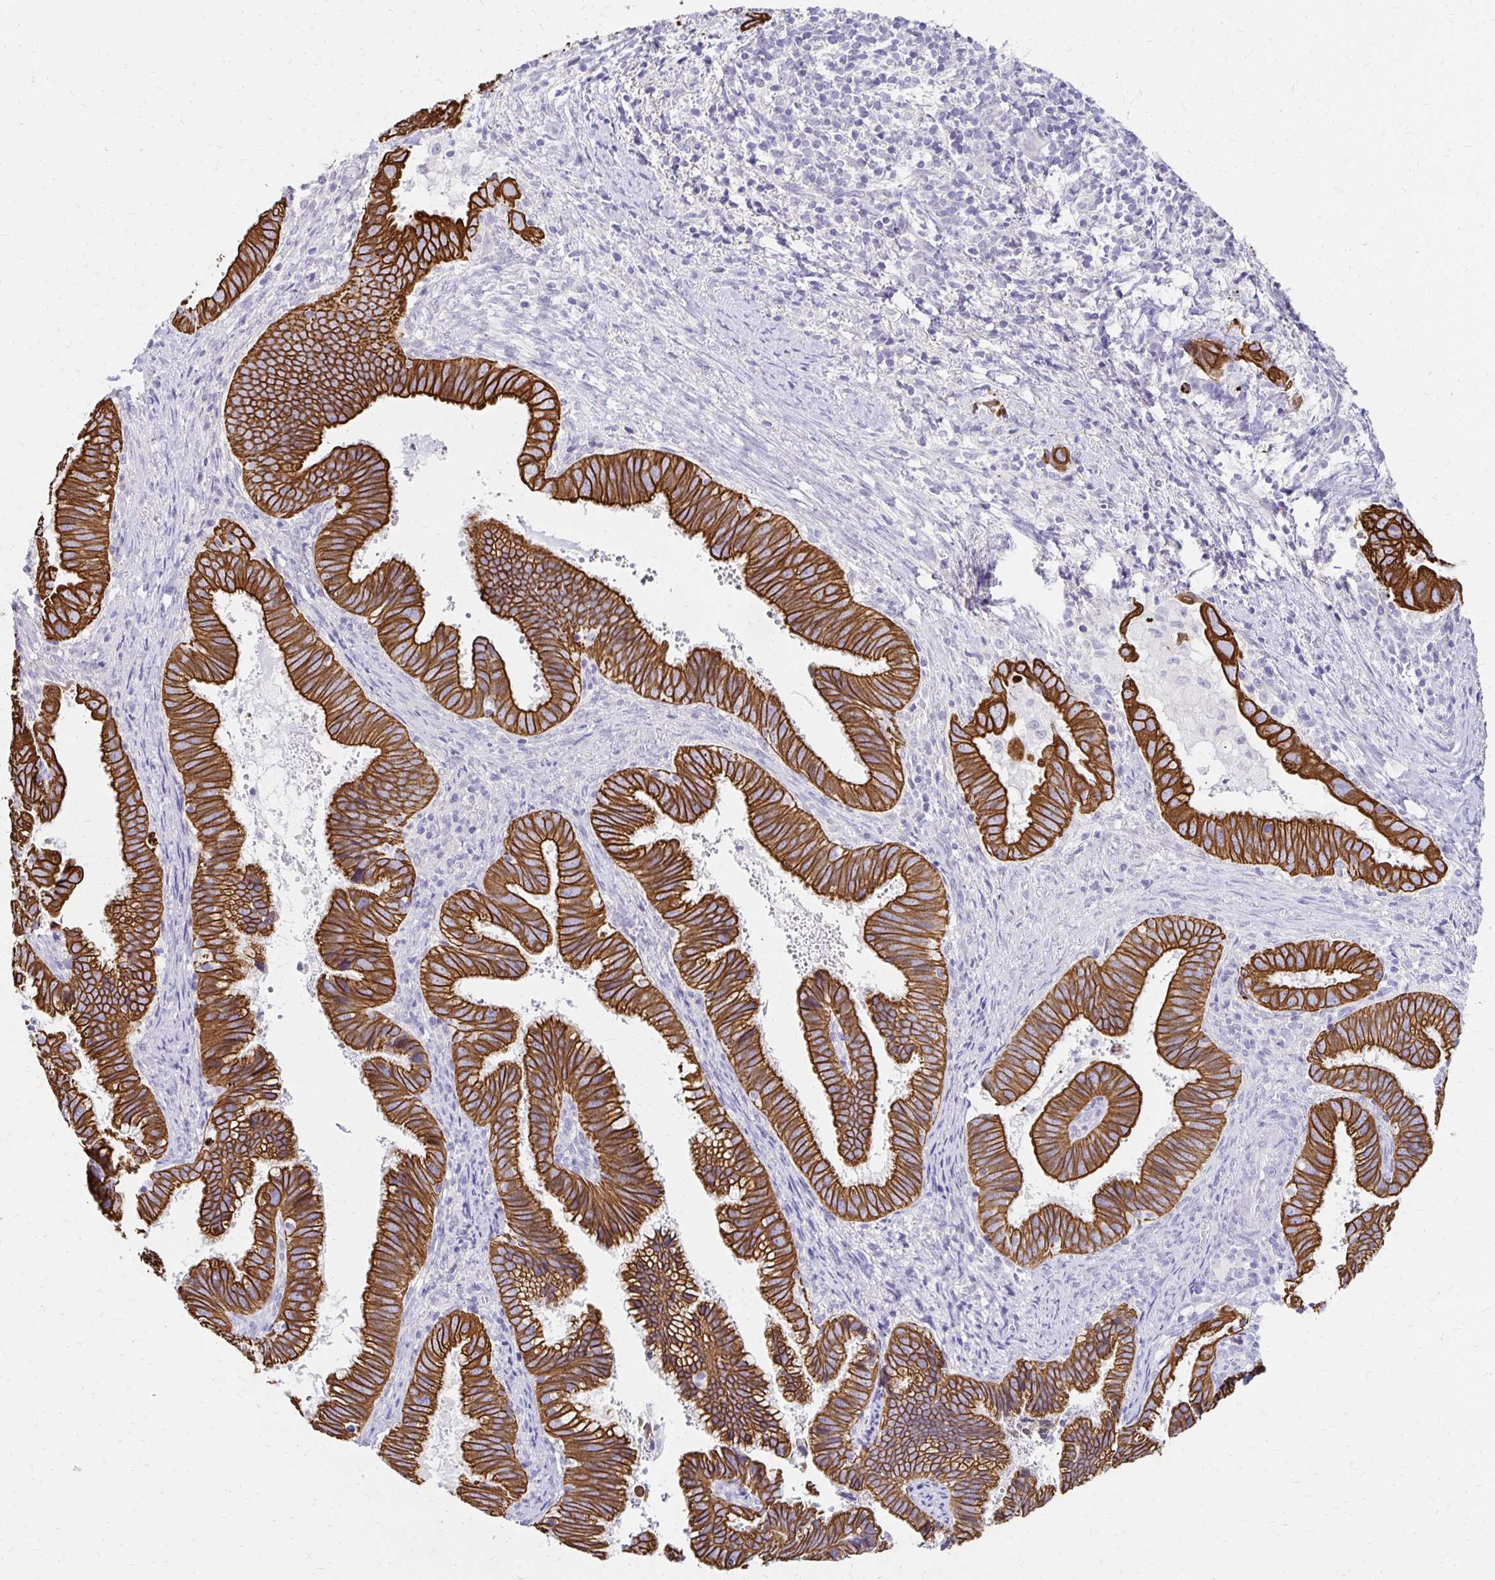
{"staining": {"intensity": "strong", "quantity": ">75%", "location": "cytoplasmic/membranous"}, "tissue": "cervical cancer", "cell_type": "Tumor cells", "image_type": "cancer", "snomed": [{"axis": "morphology", "description": "Adenocarcinoma, NOS"}, {"axis": "topography", "description": "Cervix"}], "caption": "Strong cytoplasmic/membranous positivity for a protein is appreciated in about >75% of tumor cells of cervical cancer (adenocarcinoma) using immunohistochemistry (IHC).", "gene": "C1QTNF2", "patient": {"sex": "female", "age": 56}}